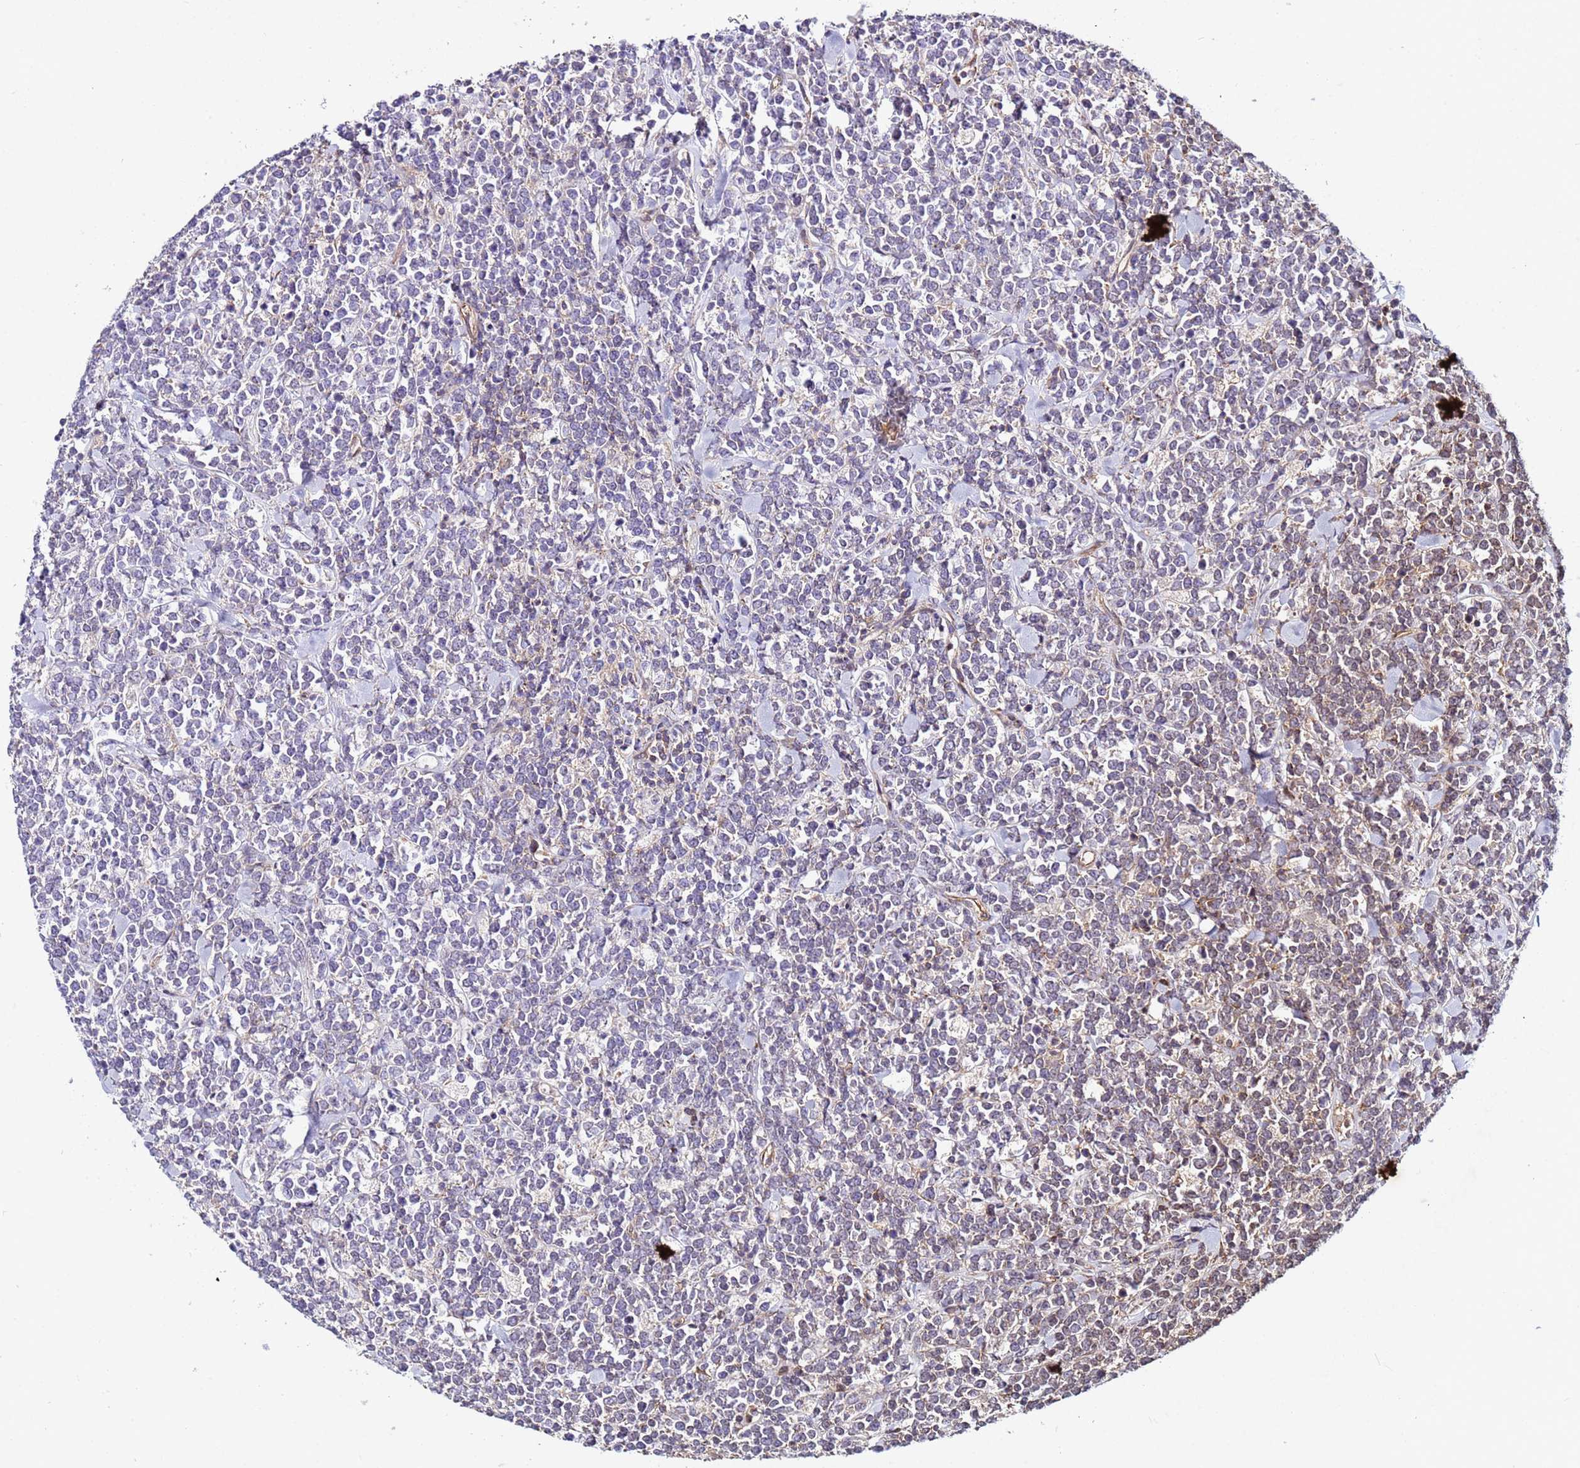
{"staining": {"intensity": "weak", "quantity": "<25%", "location": "cytoplasmic/membranous"}, "tissue": "lymphoma", "cell_type": "Tumor cells", "image_type": "cancer", "snomed": [{"axis": "morphology", "description": "Malignant lymphoma, non-Hodgkin's type, High grade"}, {"axis": "topography", "description": "Small intestine"}], "caption": "The histopathology image reveals no significant positivity in tumor cells of lymphoma. (Brightfield microscopy of DAB (3,3'-diaminobenzidine) immunohistochemistry (IHC) at high magnification).", "gene": "STK38", "patient": {"sex": "male", "age": 8}}